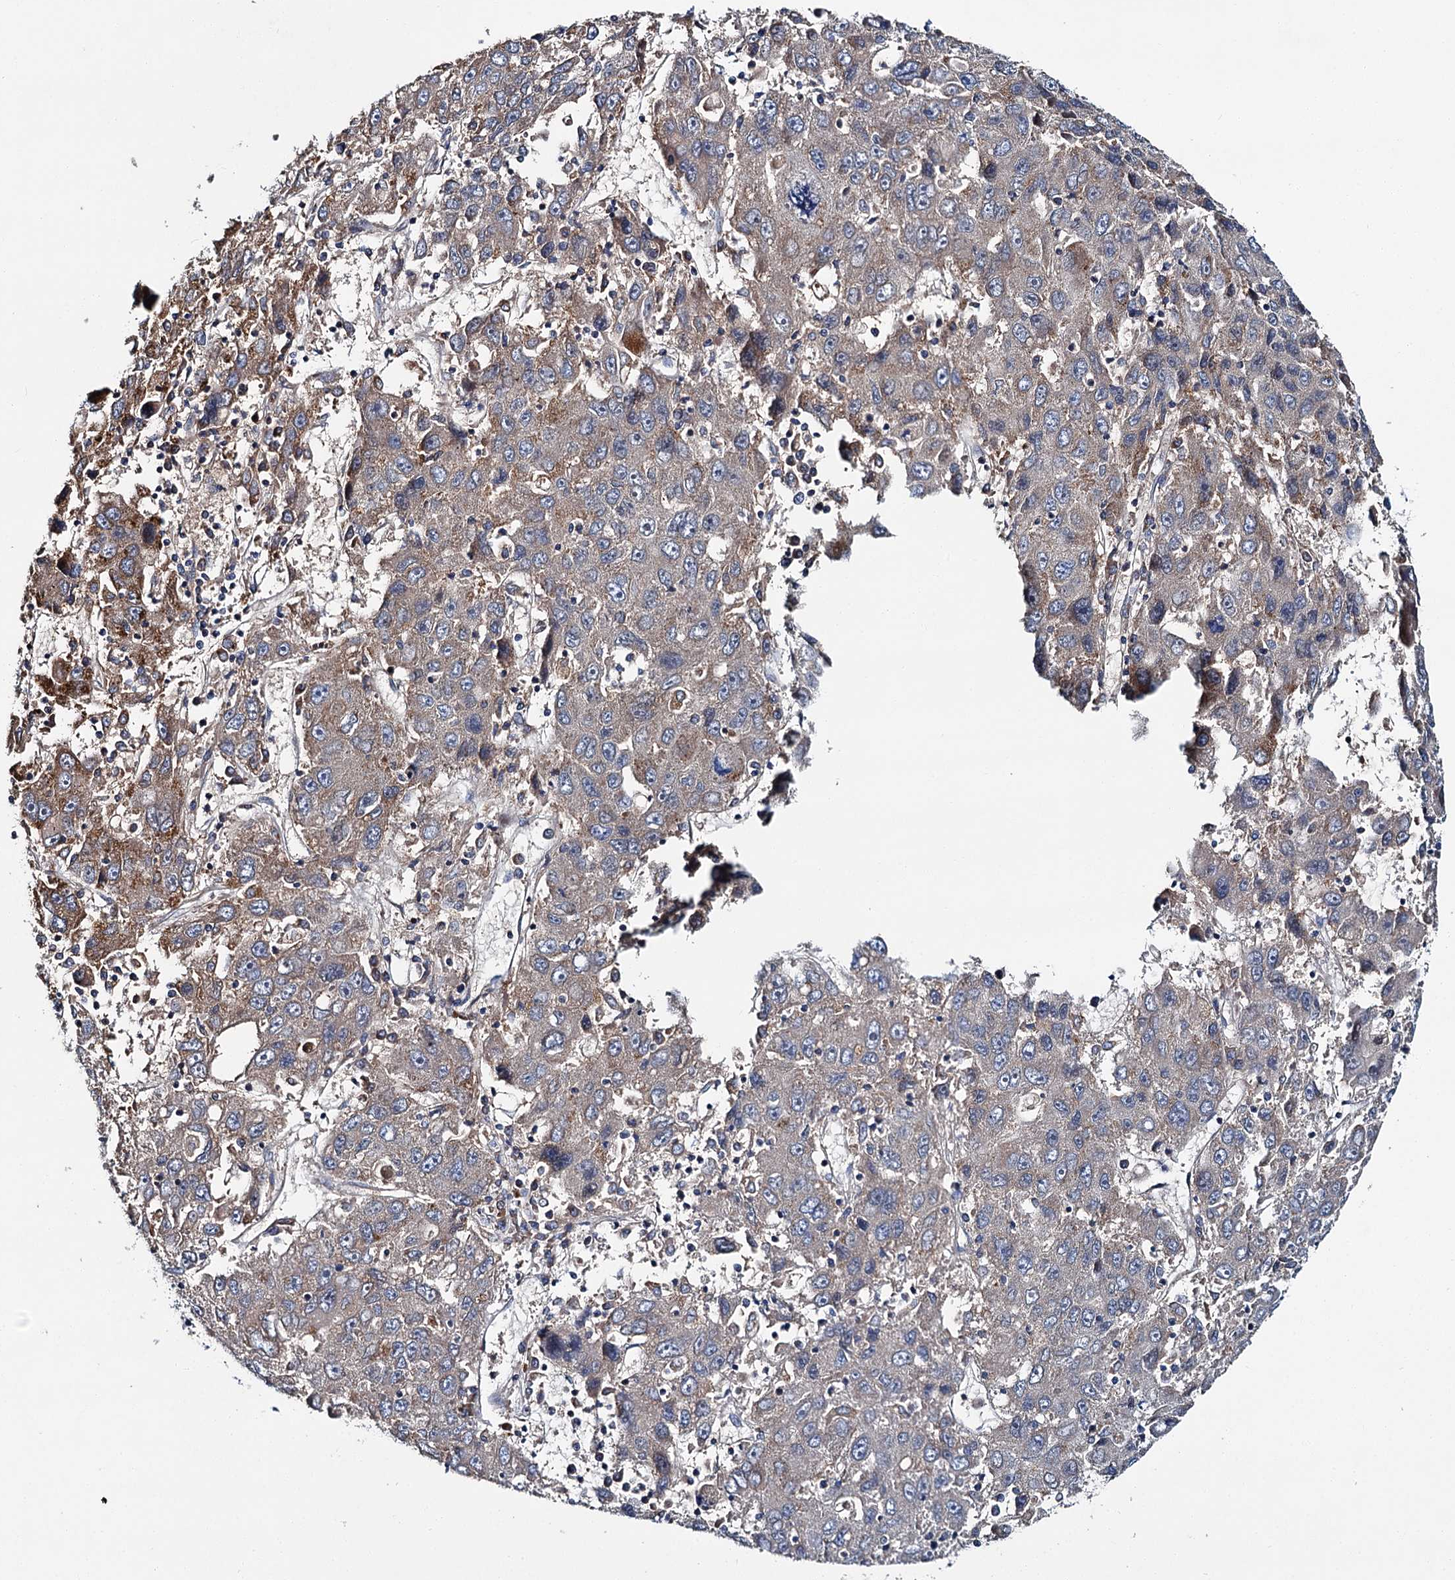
{"staining": {"intensity": "weak", "quantity": "<25%", "location": "cytoplasmic/membranous"}, "tissue": "liver cancer", "cell_type": "Tumor cells", "image_type": "cancer", "snomed": [{"axis": "morphology", "description": "Carcinoma, Hepatocellular, NOS"}, {"axis": "topography", "description": "Liver"}], "caption": "Human hepatocellular carcinoma (liver) stained for a protein using immunohistochemistry (IHC) shows no expression in tumor cells.", "gene": "SLC22A25", "patient": {"sex": "male", "age": 49}}